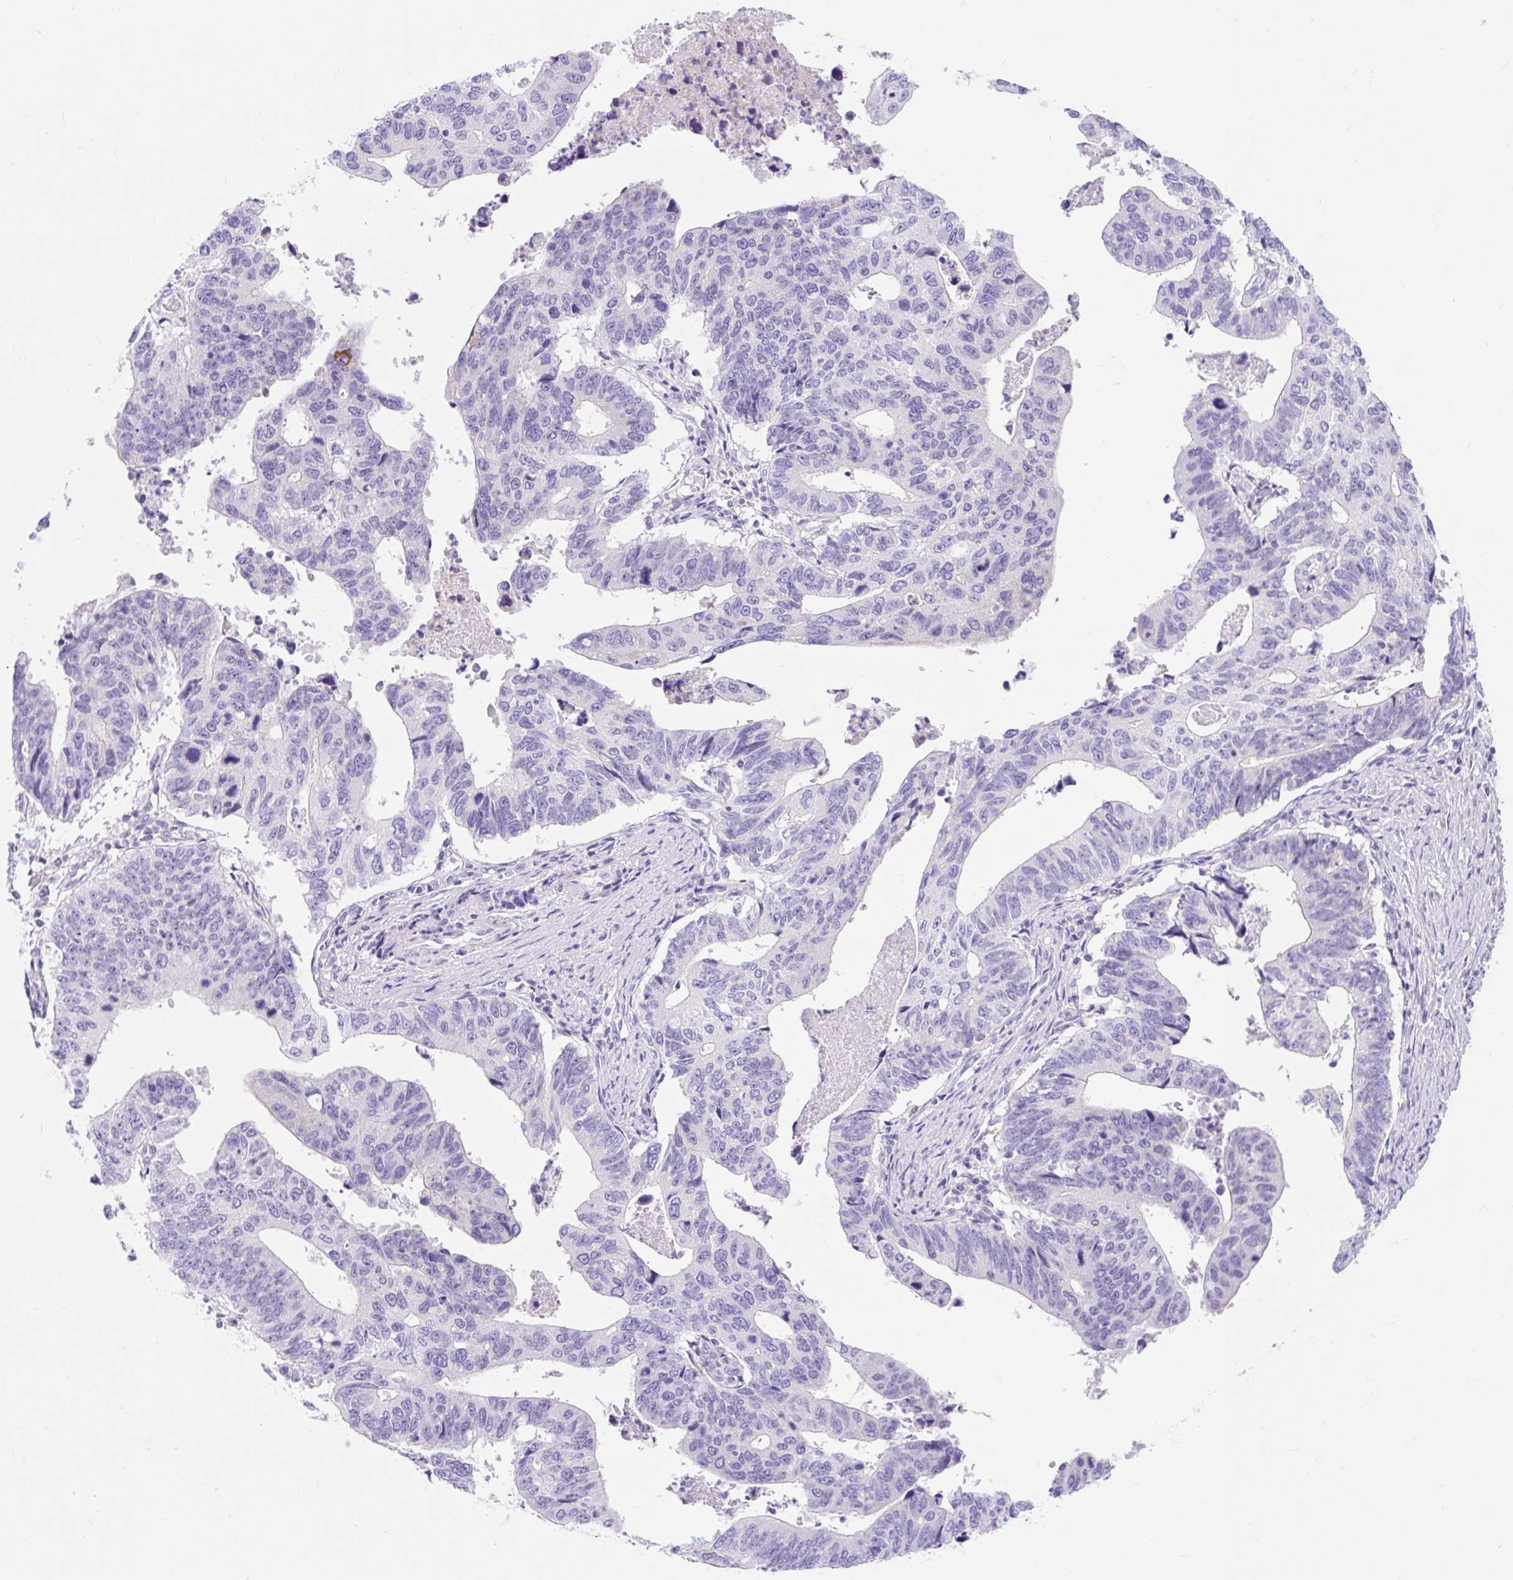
{"staining": {"intensity": "negative", "quantity": "none", "location": "none"}, "tissue": "stomach cancer", "cell_type": "Tumor cells", "image_type": "cancer", "snomed": [{"axis": "morphology", "description": "Adenocarcinoma, NOS"}, {"axis": "topography", "description": "Stomach"}], "caption": "A high-resolution micrograph shows immunohistochemistry (IHC) staining of stomach cancer, which shows no significant expression in tumor cells.", "gene": "SLC28A1", "patient": {"sex": "male", "age": 59}}